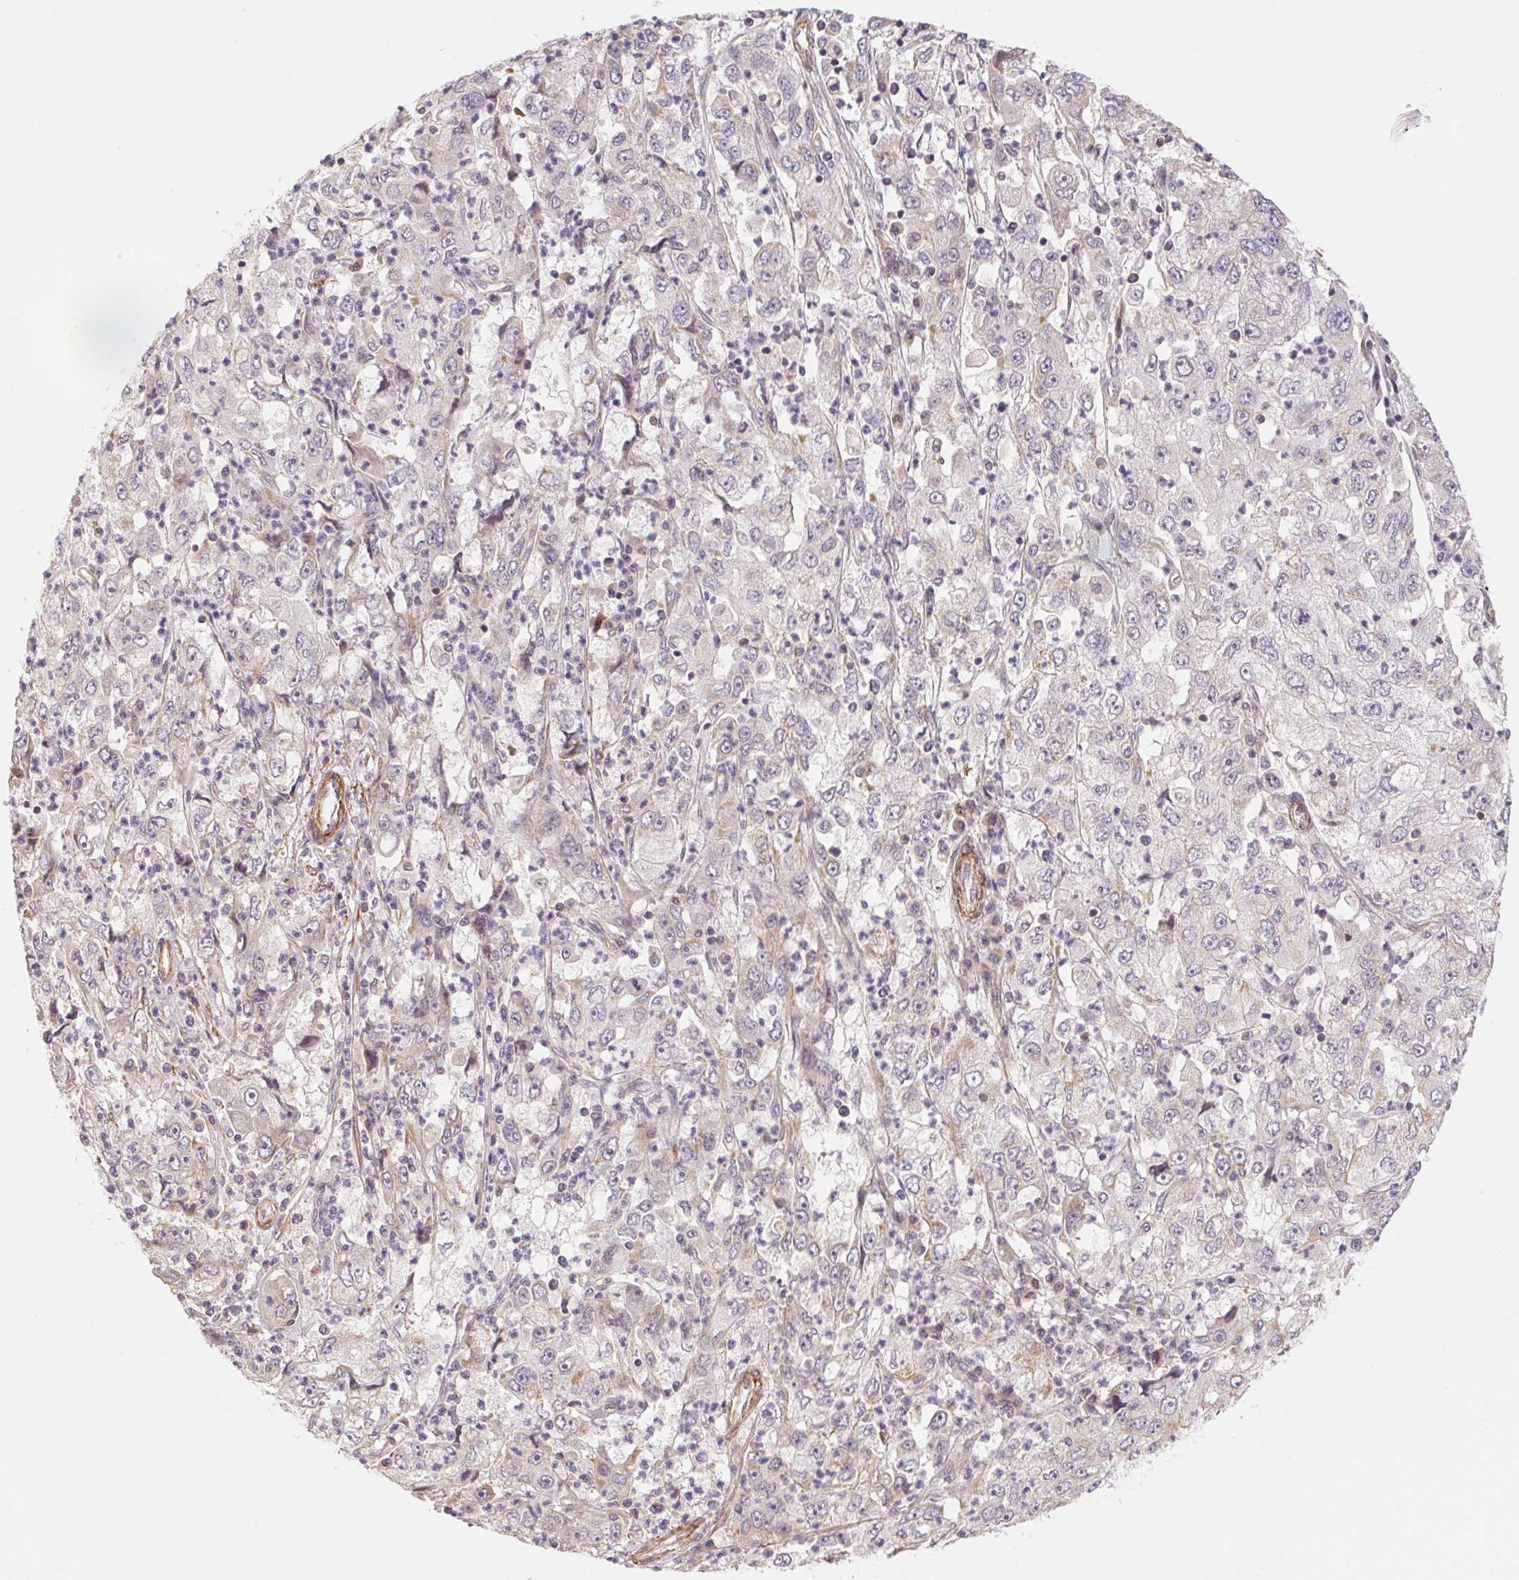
{"staining": {"intensity": "negative", "quantity": "none", "location": "none"}, "tissue": "cervical cancer", "cell_type": "Tumor cells", "image_type": "cancer", "snomed": [{"axis": "morphology", "description": "Squamous cell carcinoma, NOS"}, {"axis": "topography", "description": "Cervix"}], "caption": "This is an immunohistochemistry (IHC) image of squamous cell carcinoma (cervical). There is no expression in tumor cells.", "gene": "CCDC112", "patient": {"sex": "female", "age": 36}}